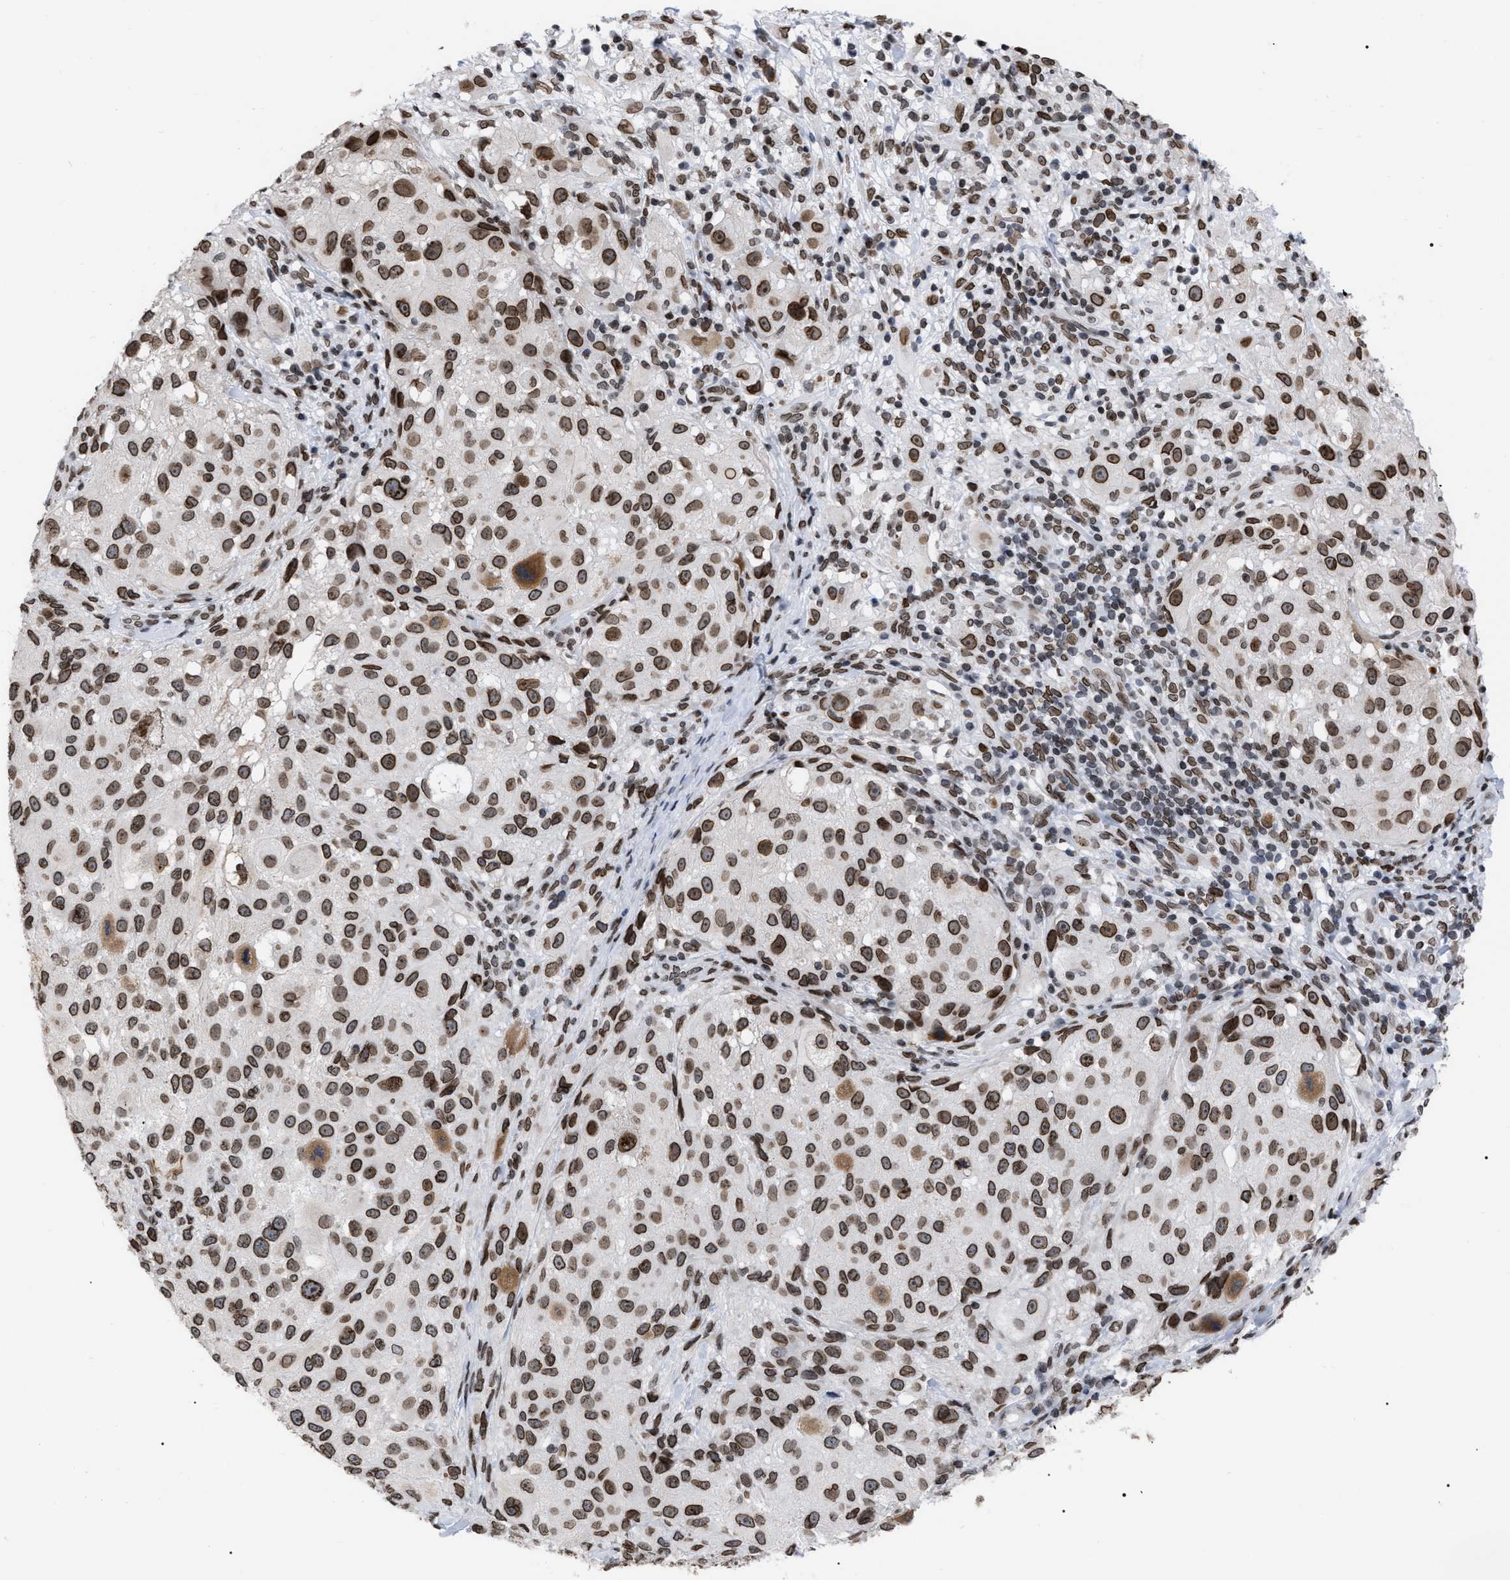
{"staining": {"intensity": "moderate", "quantity": ">75%", "location": "cytoplasmic/membranous,nuclear"}, "tissue": "melanoma", "cell_type": "Tumor cells", "image_type": "cancer", "snomed": [{"axis": "morphology", "description": "Necrosis, NOS"}, {"axis": "morphology", "description": "Malignant melanoma, NOS"}, {"axis": "topography", "description": "Skin"}], "caption": "Malignant melanoma was stained to show a protein in brown. There is medium levels of moderate cytoplasmic/membranous and nuclear staining in about >75% of tumor cells. (IHC, brightfield microscopy, high magnification).", "gene": "TPR", "patient": {"sex": "female", "age": 87}}